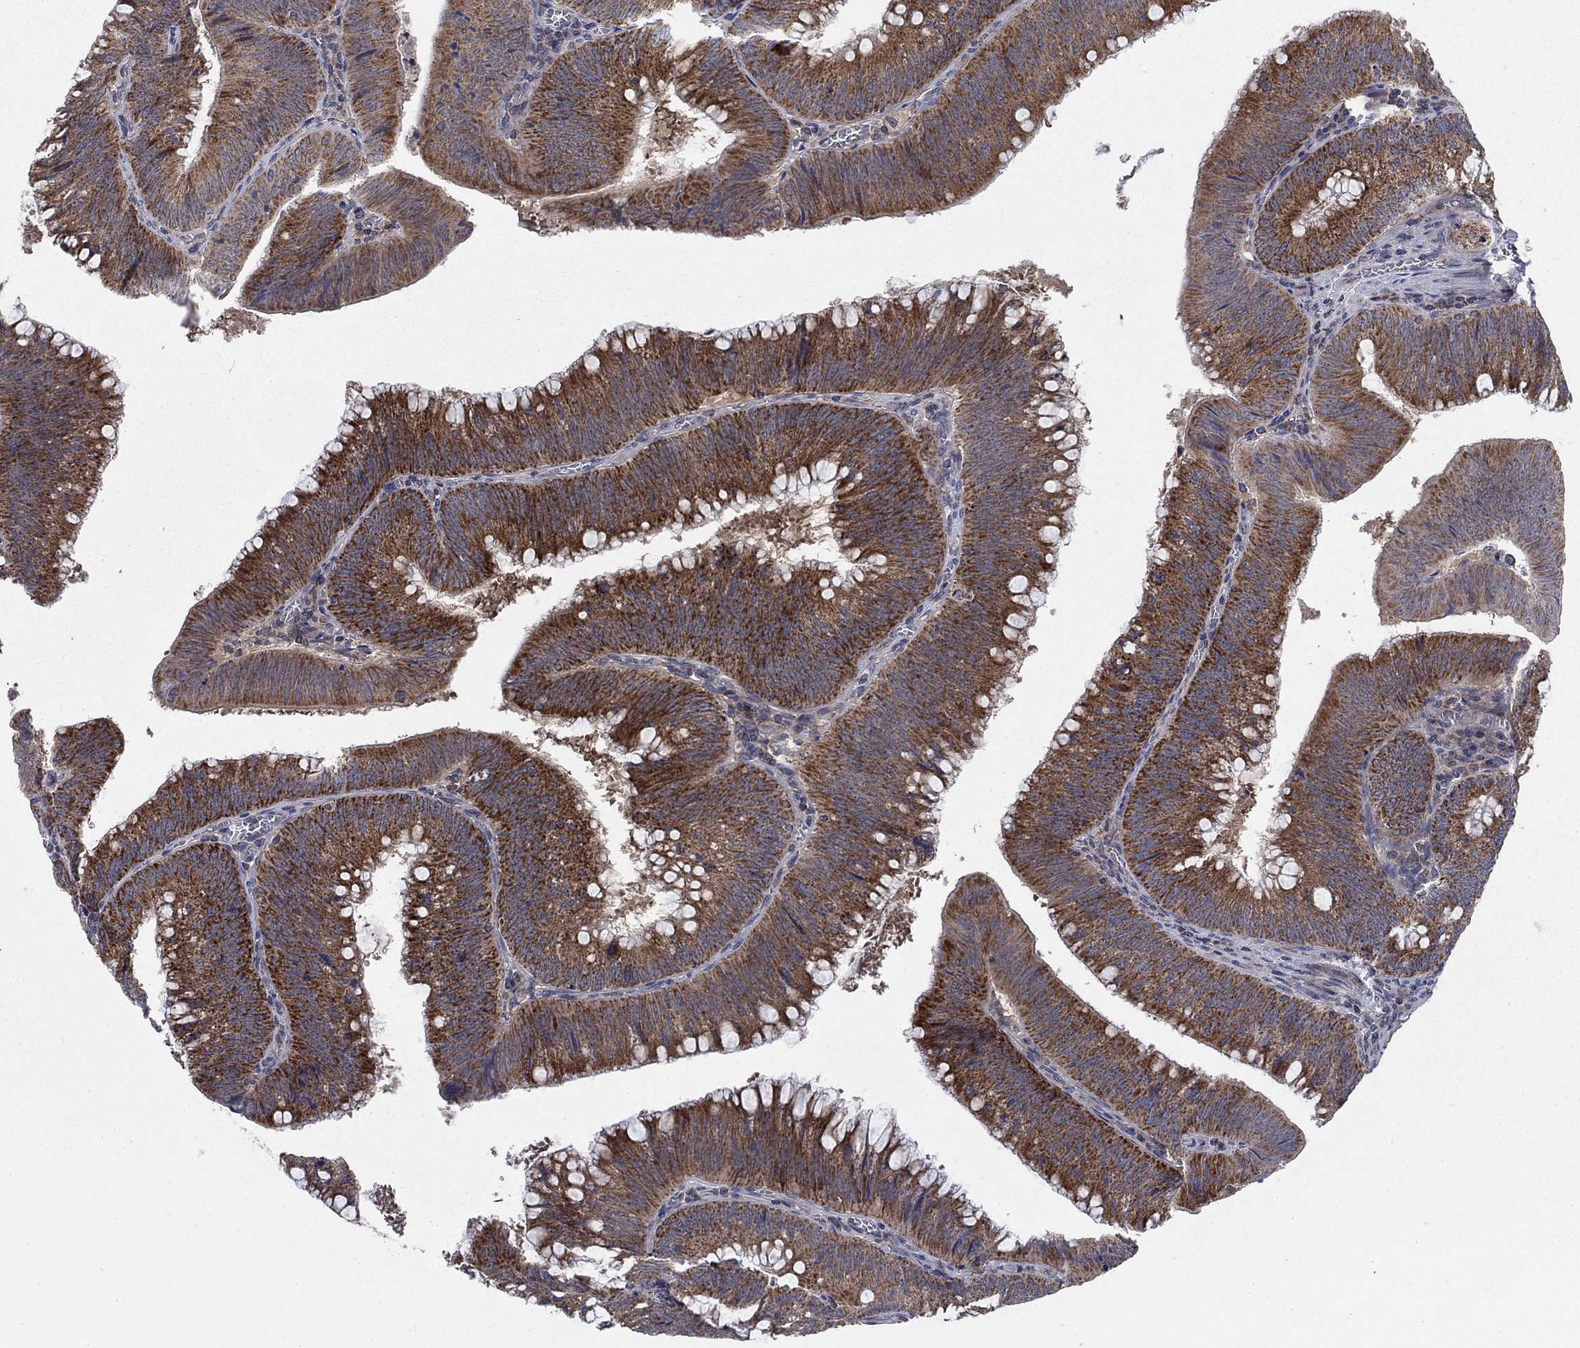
{"staining": {"intensity": "strong", "quantity": "25%-75%", "location": "cytoplasmic/membranous"}, "tissue": "colorectal cancer", "cell_type": "Tumor cells", "image_type": "cancer", "snomed": [{"axis": "morphology", "description": "Adenocarcinoma, NOS"}, {"axis": "topography", "description": "Rectum"}], "caption": "Strong cytoplasmic/membranous positivity for a protein is appreciated in about 25%-75% of tumor cells of adenocarcinoma (colorectal) using IHC.", "gene": "NME7", "patient": {"sex": "female", "age": 72}}